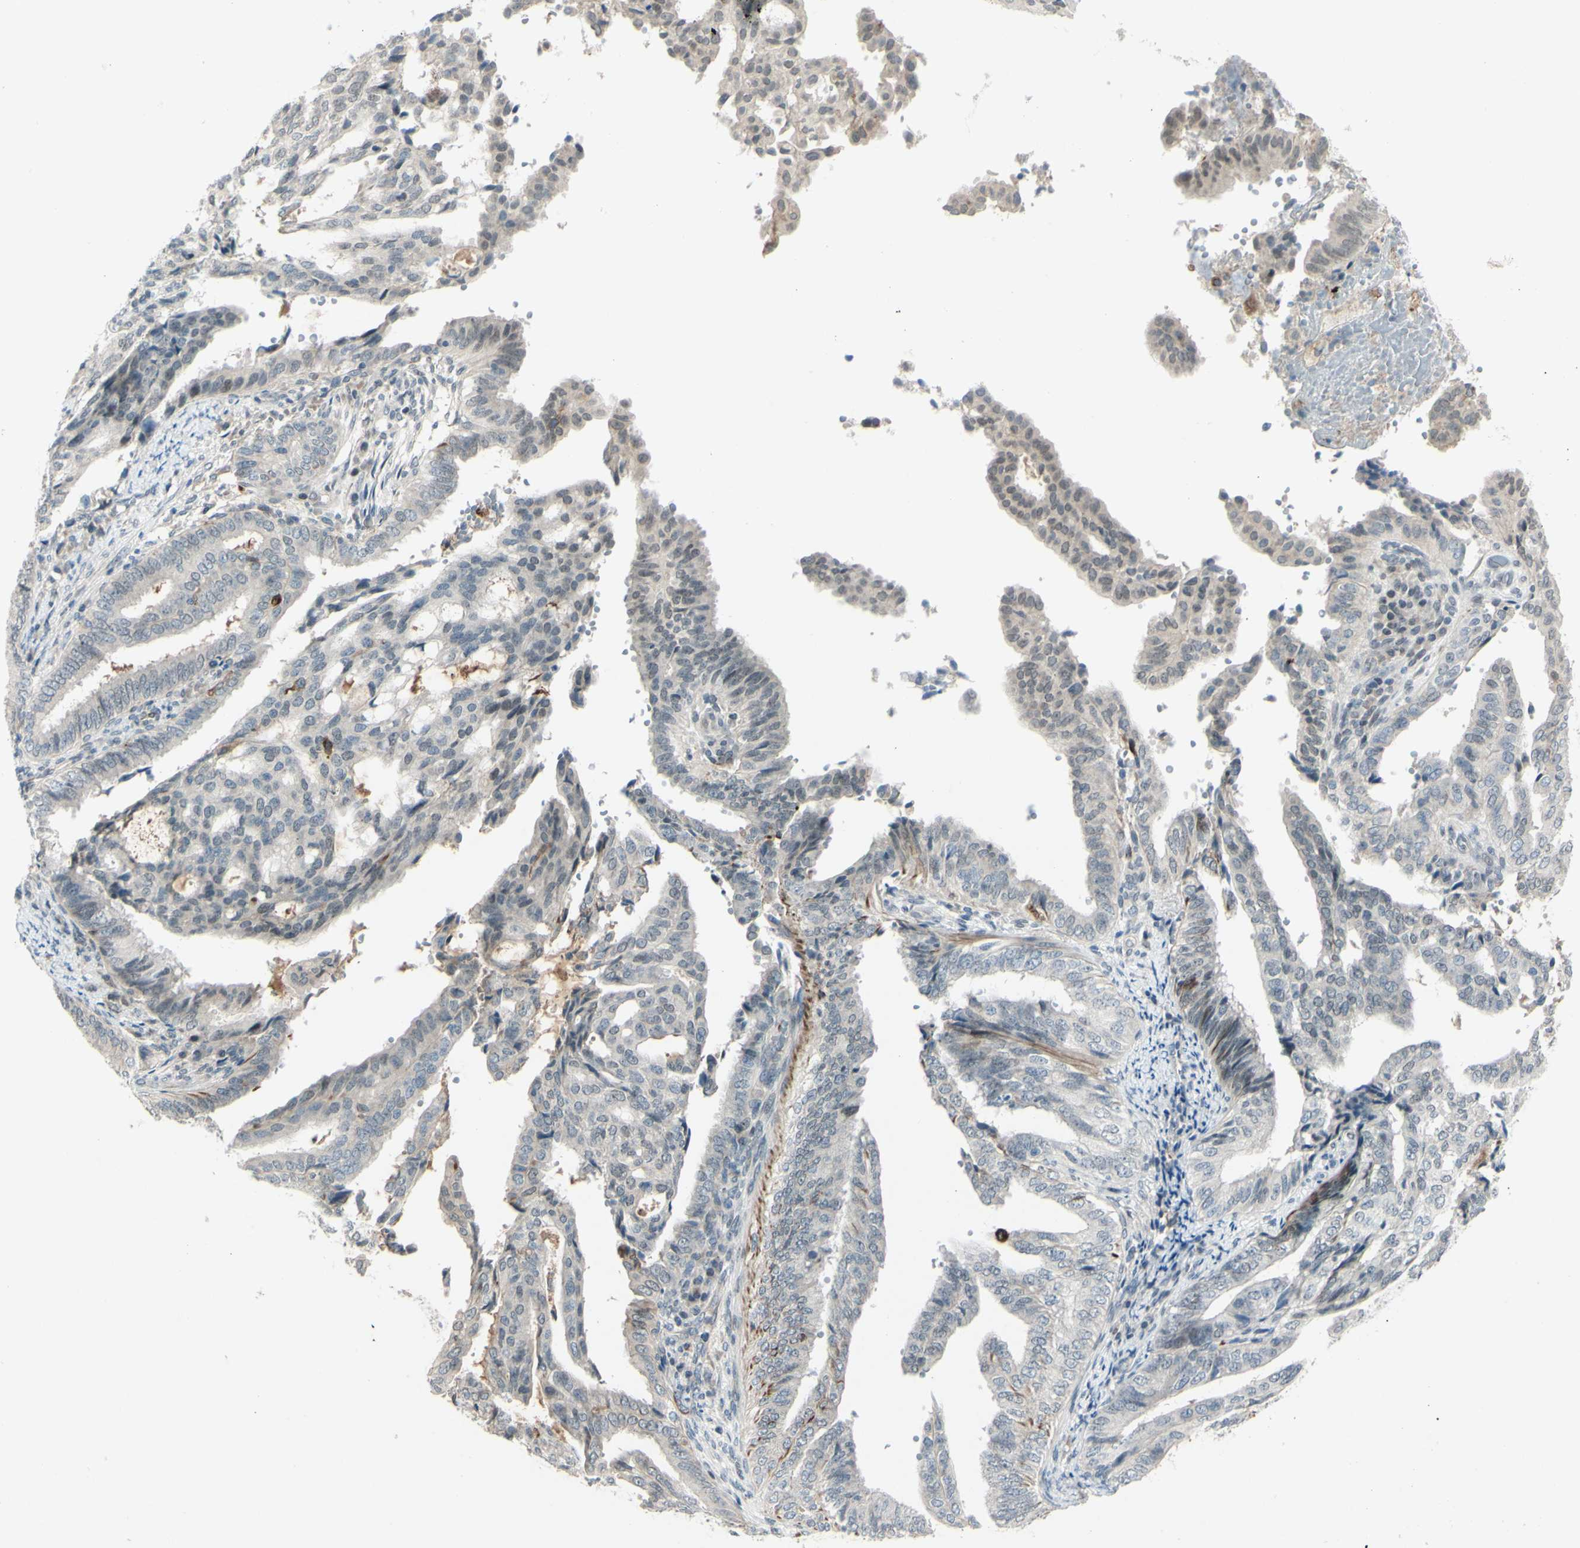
{"staining": {"intensity": "negative", "quantity": "none", "location": "none"}, "tissue": "endometrial cancer", "cell_type": "Tumor cells", "image_type": "cancer", "snomed": [{"axis": "morphology", "description": "Adenocarcinoma, NOS"}, {"axis": "topography", "description": "Endometrium"}], "caption": "Immunohistochemical staining of endometrial cancer displays no significant positivity in tumor cells.", "gene": "FGFR2", "patient": {"sex": "female", "age": 58}}